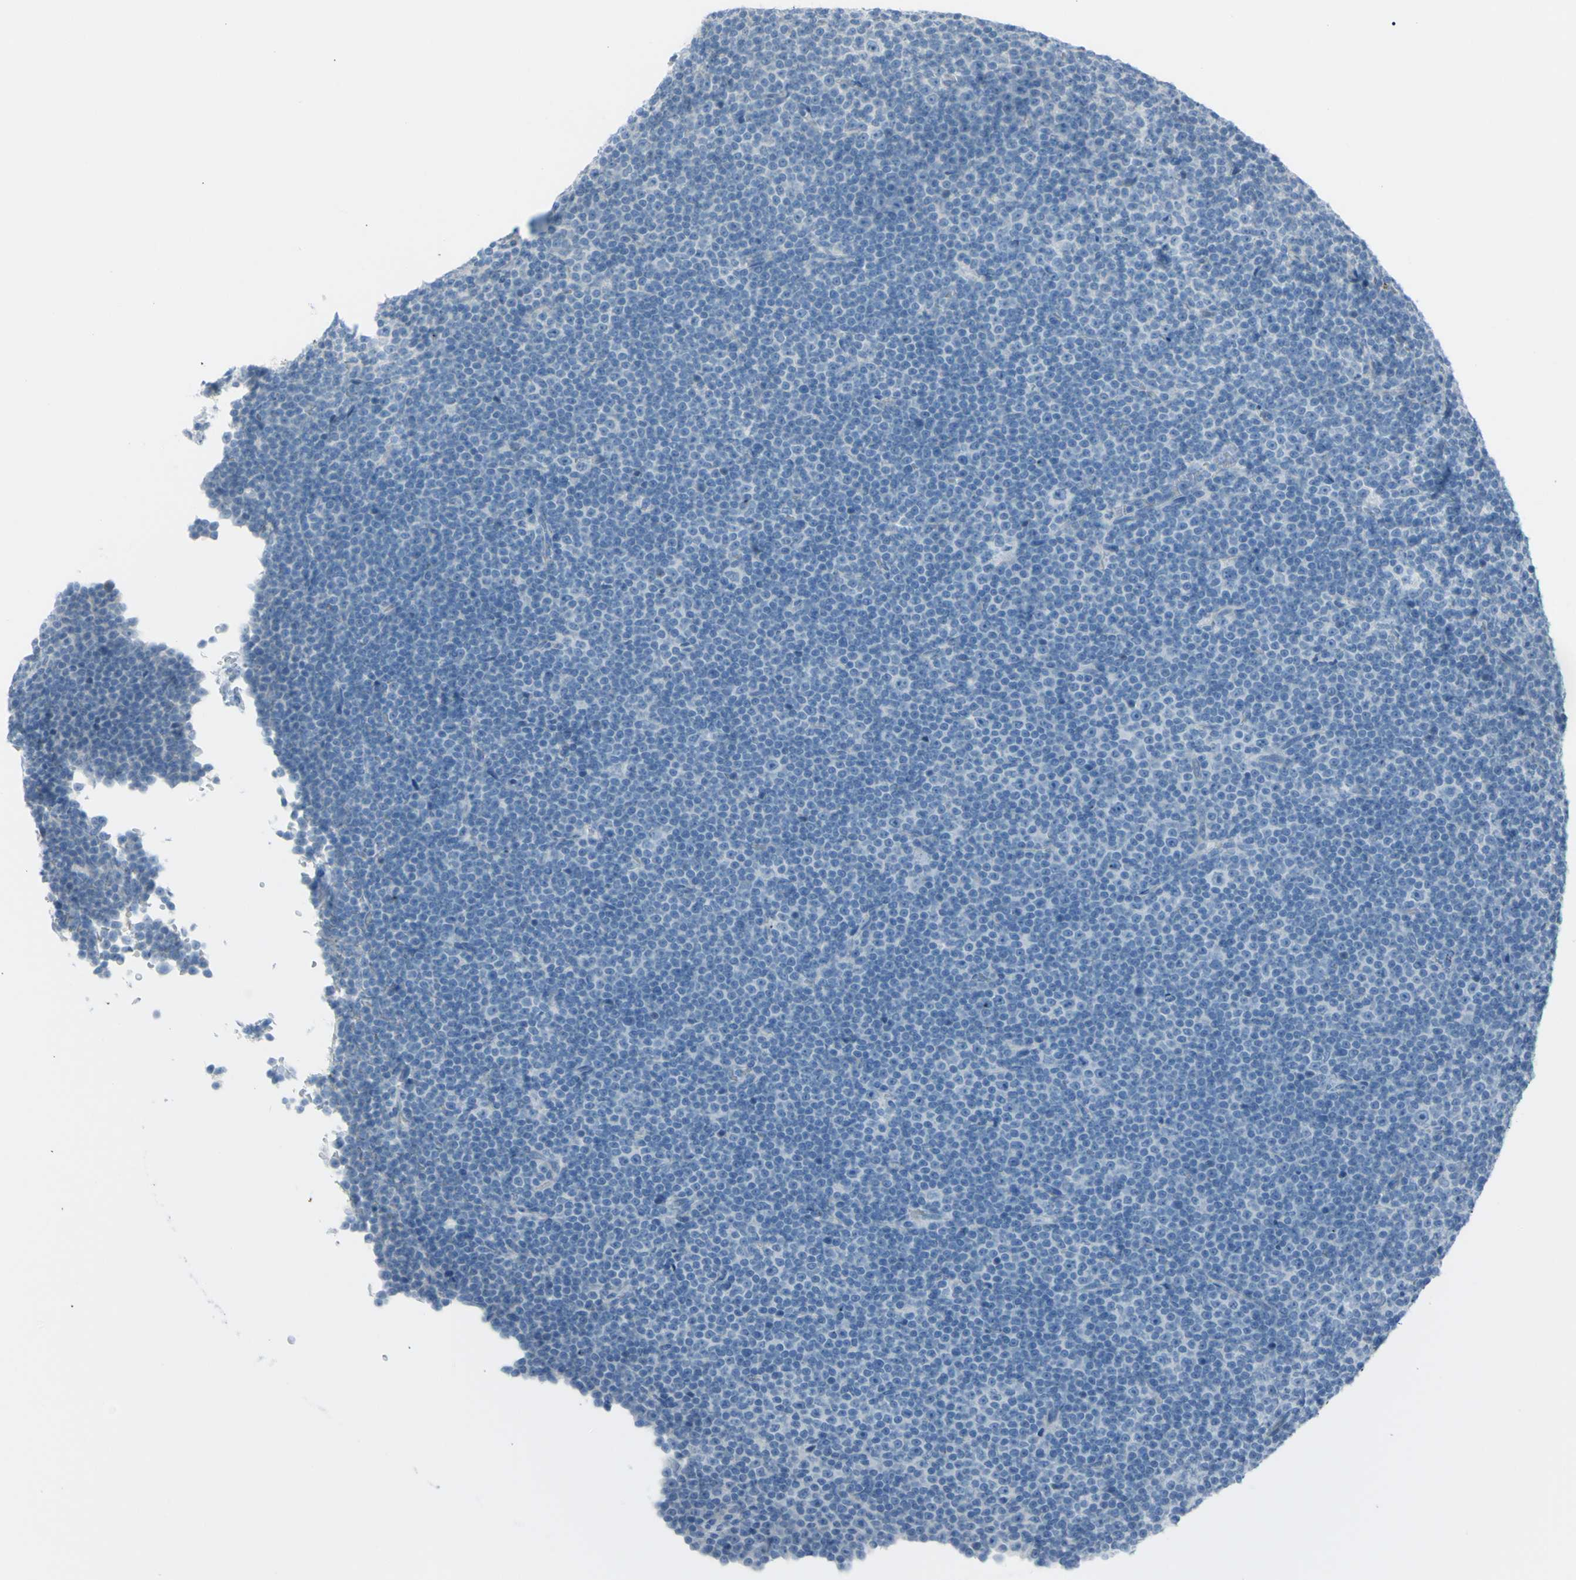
{"staining": {"intensity": "negative", "quantity": "none", "location": "none"}, "tissue": "lymphoma", "cell_type": "Tumor cells", "image_type": "cancer", "snomed": [{"axis": "morphology", "description": "Malignant lymphoma, non-Hodgkin's type, Low grade"}, {"axis": "topography", "description": "Lymph node"}], "caption": "Histopathology image shows no significant protein staining in tumor cells of low-grade malignant lymphoma, non-Hodgkin's type.", "gene": "TFPI2", "patient": {"sex": "female", "age": 67}}